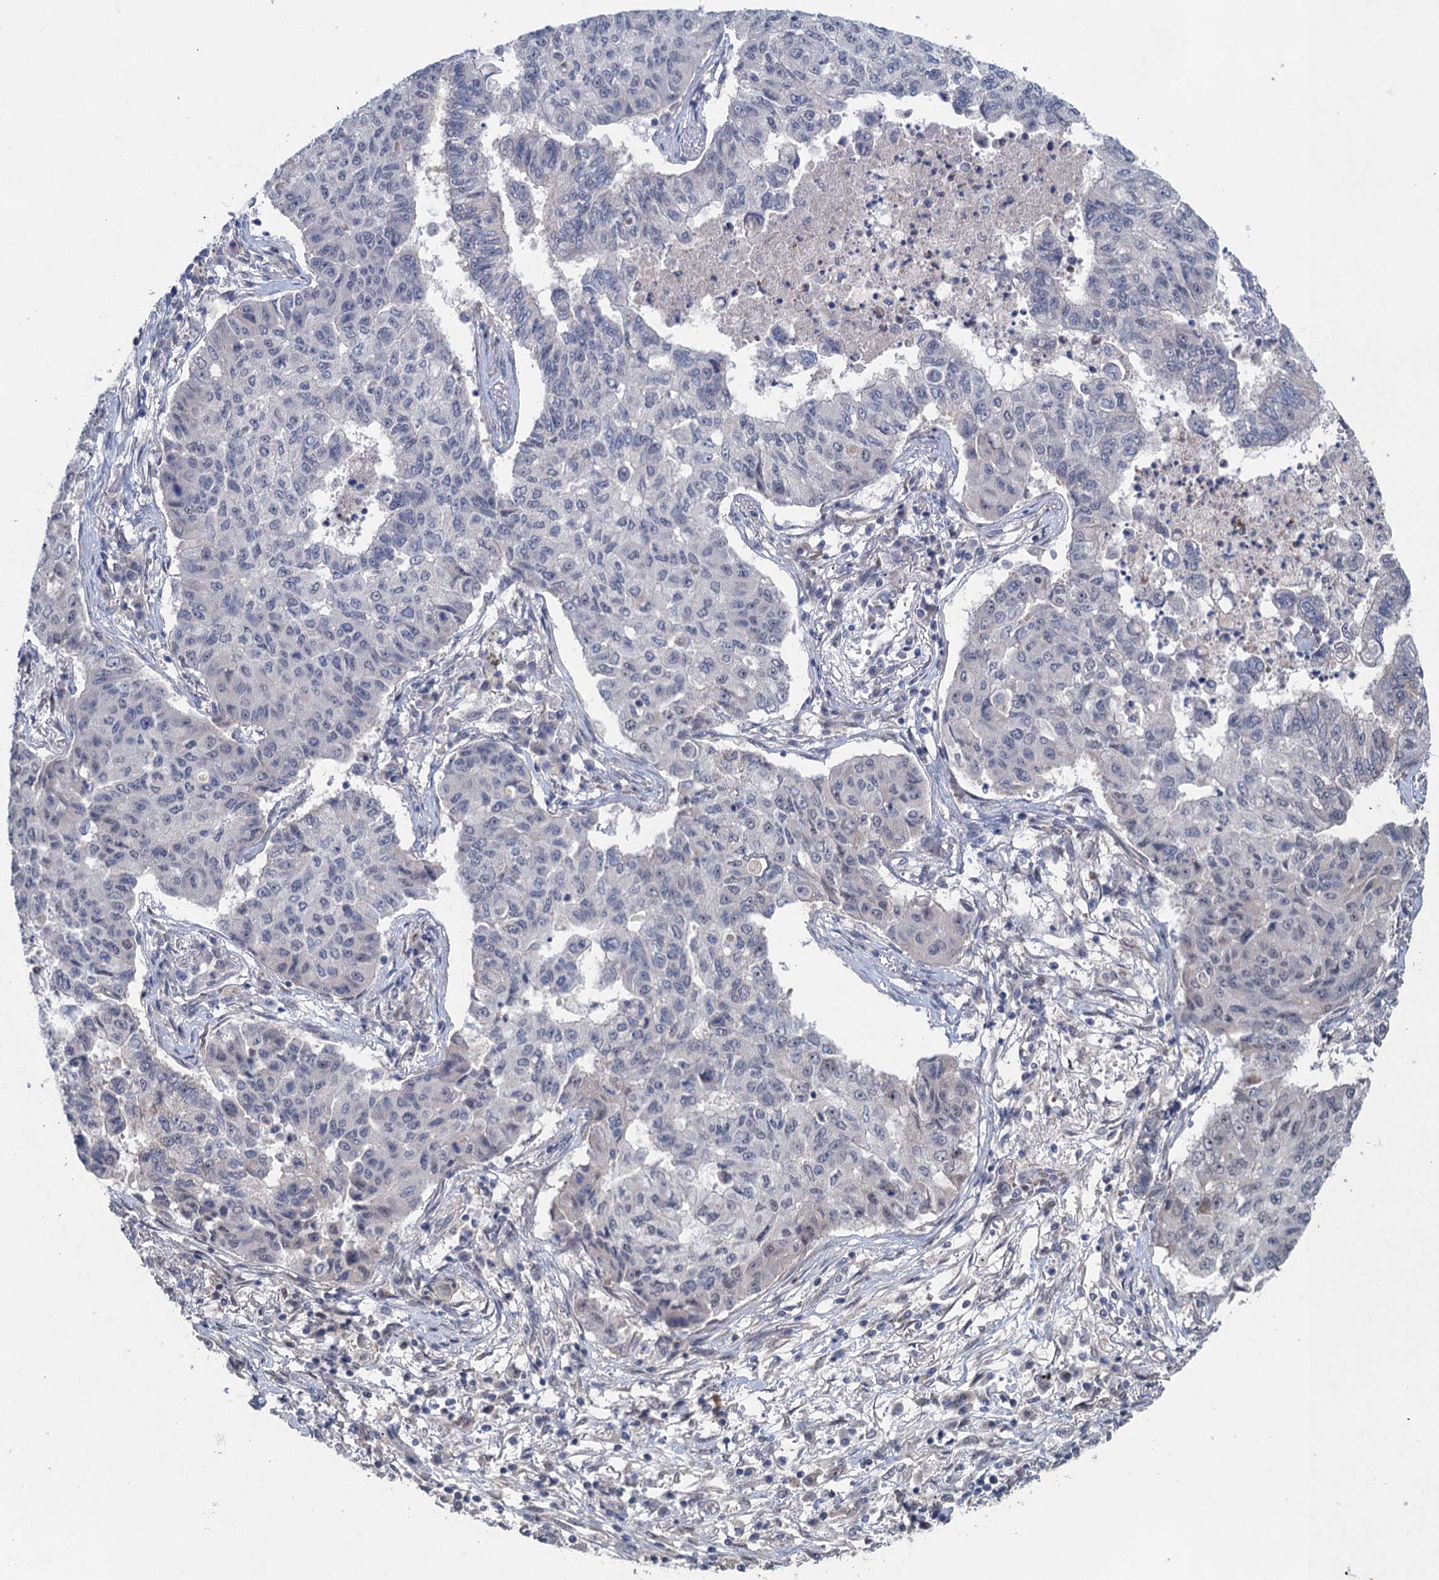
{"staining": {"intensity": "negative", "quantity": "none", "location": "none"}, "tissue": "lung cancer", "cell_type": "Tumor cells", "image_type": "cancer", "snomed": [{"axis": "morphology", "description": "Squamous cell carcinoma, NOS"}, {"axis": "topography", "description": "Lung"}], "caption": "Immunohistochemistry (IHC) photomicrograph of lung cancer stained for a protein (brown), which exhibits no staining in tumor cells.", "gene": "MYO16", "patient": {"sex": "male", "age": 74}}